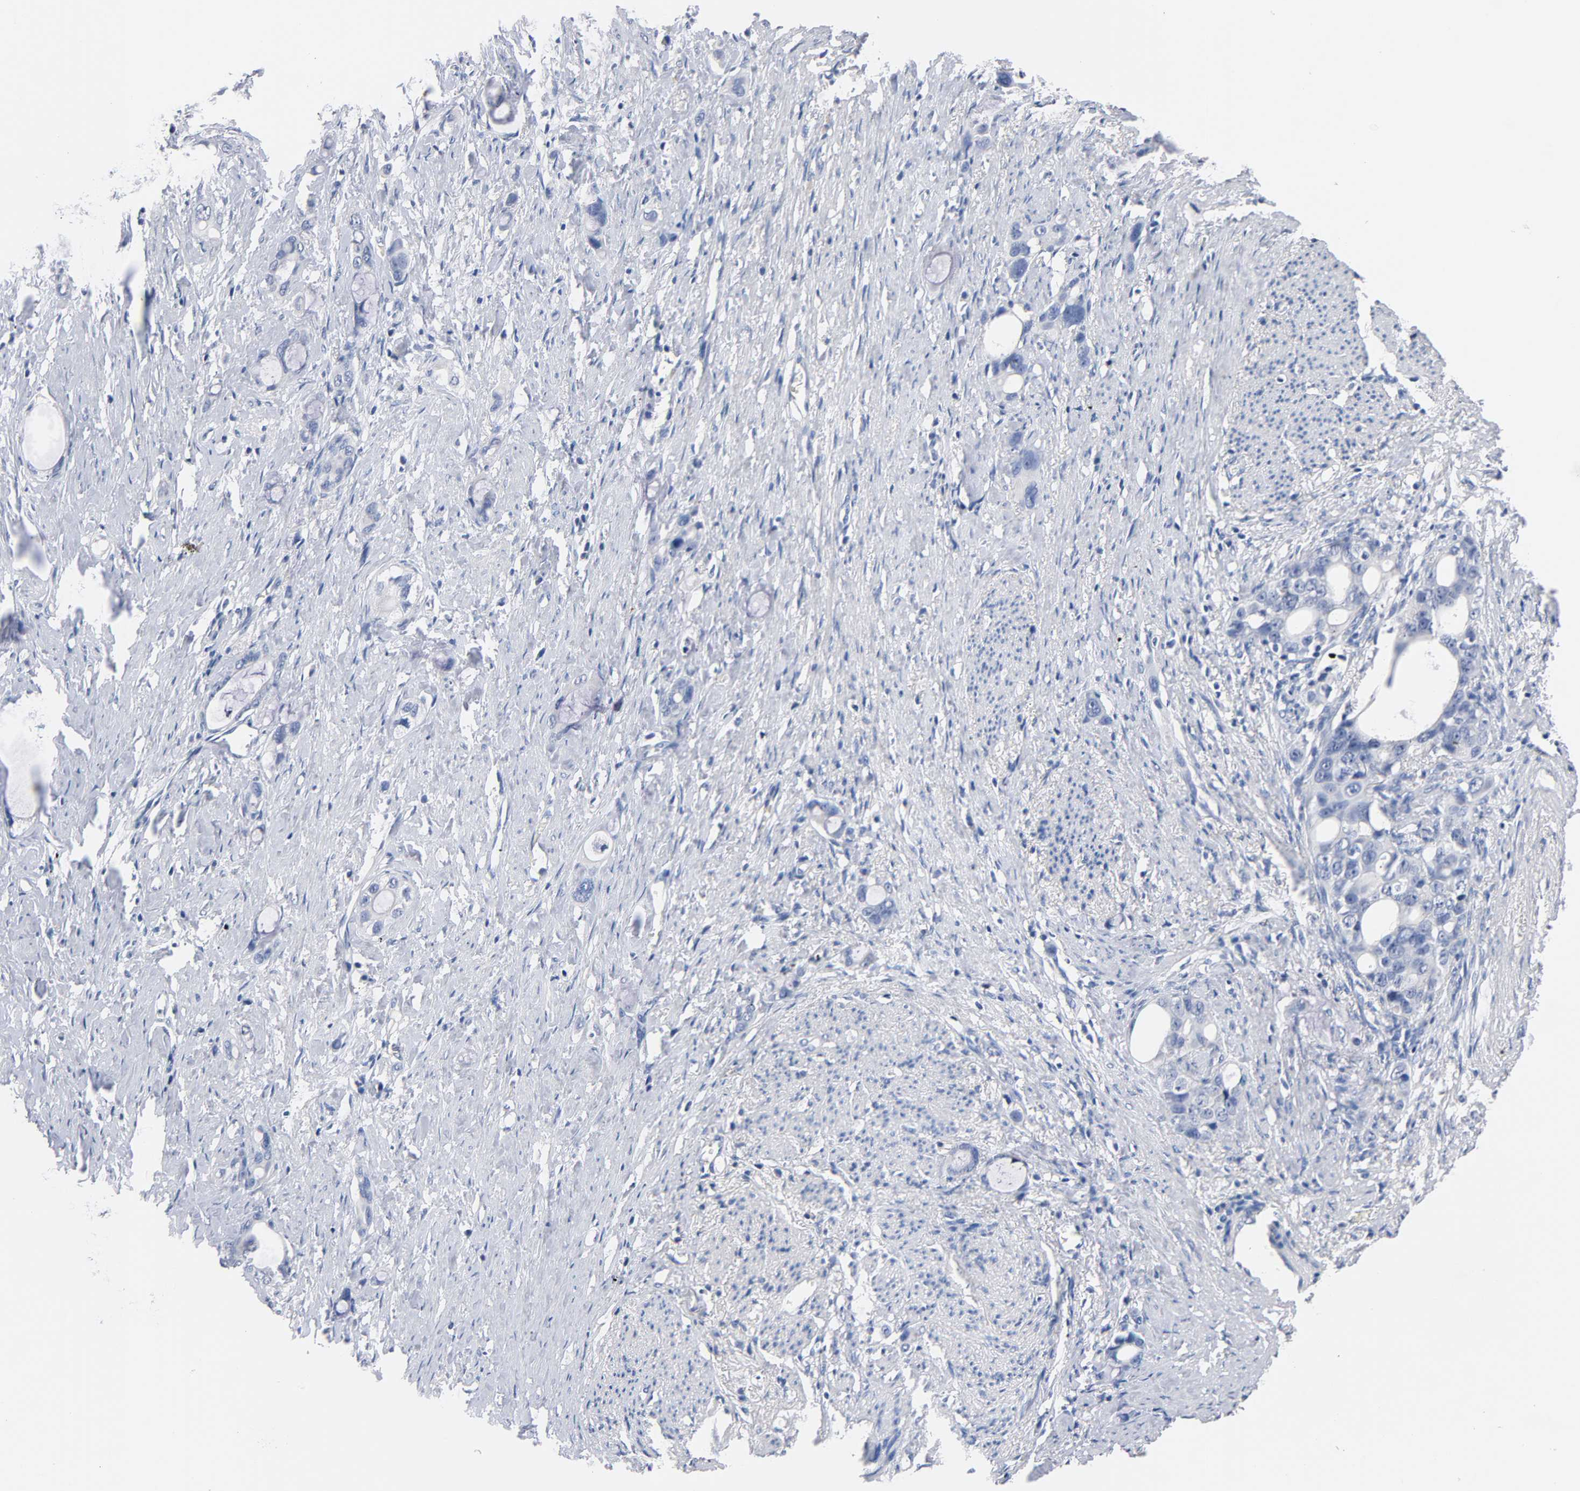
{"staining": {"intensity": "negative", "quantity": "none", "location": "none"}, "tissue": "stomach cancer", "cell_type": "Tumor cells", "image_type": "cancer", "snomed": [{"axis": "morphology", "description": "Adenocarcinoma, NOS"}, {"axis": "topography", "description": "Stomach"}], "caption": "Human stomach cancer (adenocarcinoma) stained for a protein using immunohistochemistry (IHC) reveals no expression in tumor cells.", "gene": "ZCCHC13", "patient": {"sex": "female", "age": 75}}